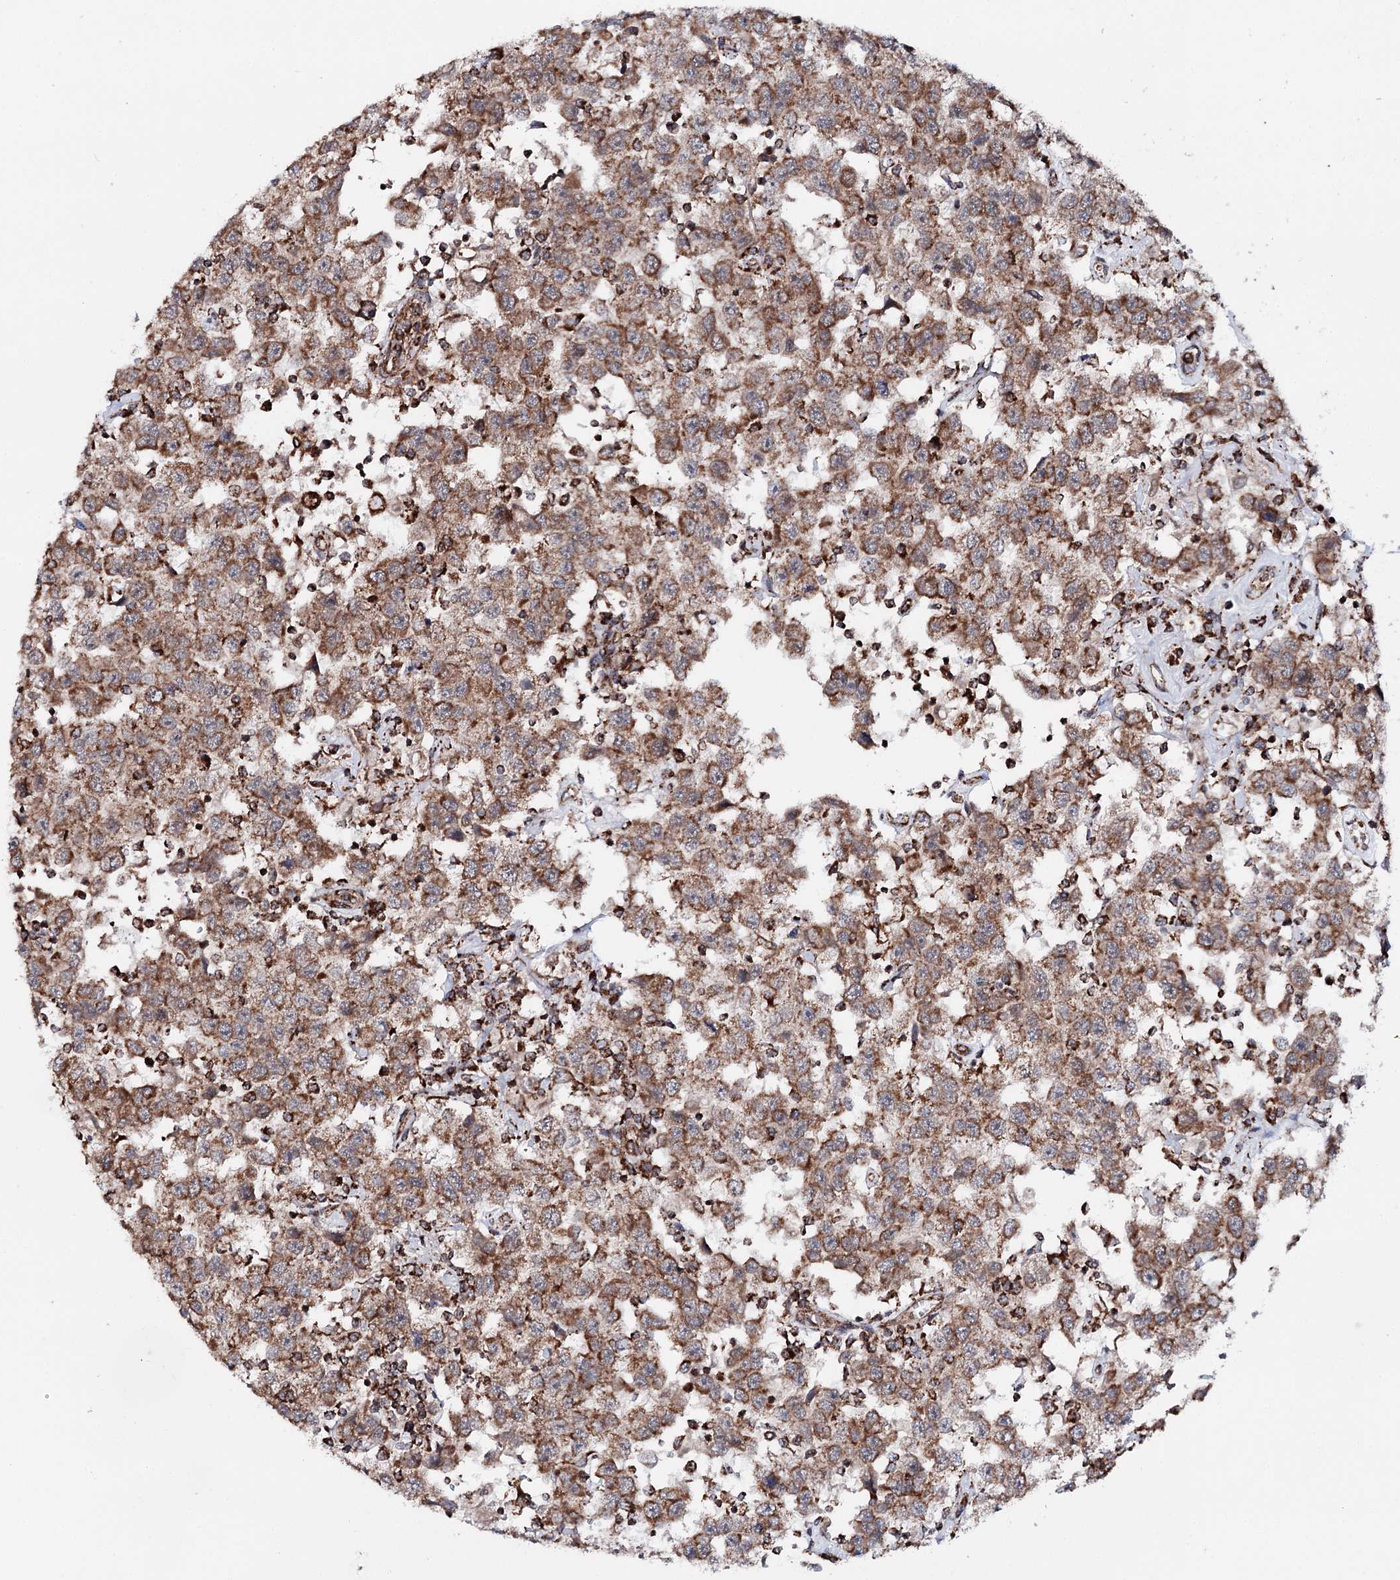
{"staining": {"intensity": "moderate", "quantity": ">75%", "location": "cytoplasmic/membranous"}, "tissue": "testis cancer", "cell_type": "Tumor cells", "image_type": "cancer", "snomed": [{"axis": "morphology", "description": "Seminoma, NOS"}, {"axis": "topography", "description": "Testis"}], "caption": "Moderate cytoplasmic/membranous protein staining is present in about >75% of tumor cells in seminoma (testis).", "gene": "FGFR1OP2", "patient": {"sex": "male", "age": 41}}